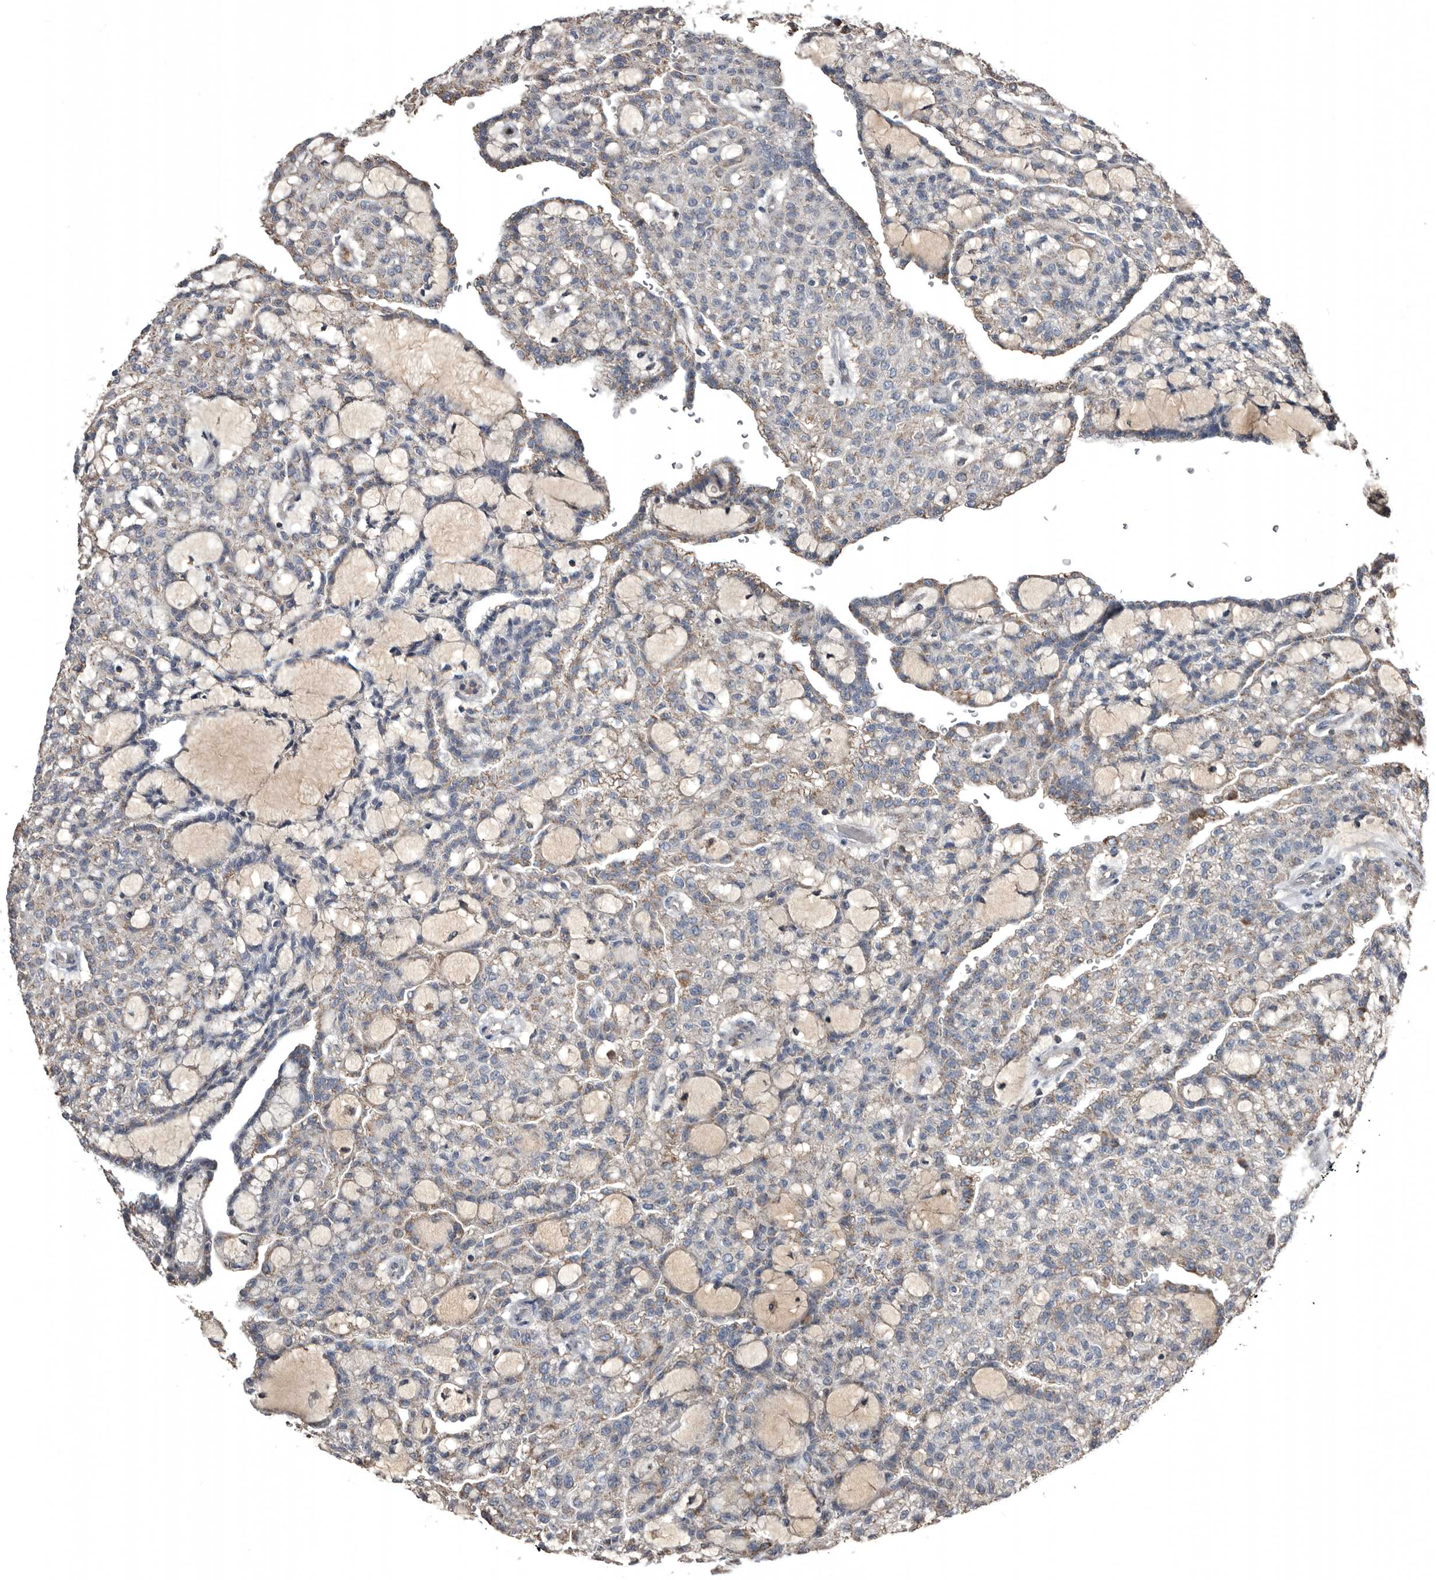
{"staining": {"intensity": "weak", "quantity": "25%-75%", "location": "cytoplasmic/membranous"}, "tissue": "renal cancer", "cell_type": "Tumor cells", "image_type": "cancer", "snomed": [{"axis": "morphology", "description": "Adenocarcinoma, NOS"}, {"axis": "topography", "description": "Kidney"}], "caption": "Human renal adenocarcinoma stained for a protein (brown) displays weak cytoplasmic/membranous positive staining in about 25%-75% of tumor cells.", "gene": "GREB1", "patient": {"sex": "male", "age": 63}}